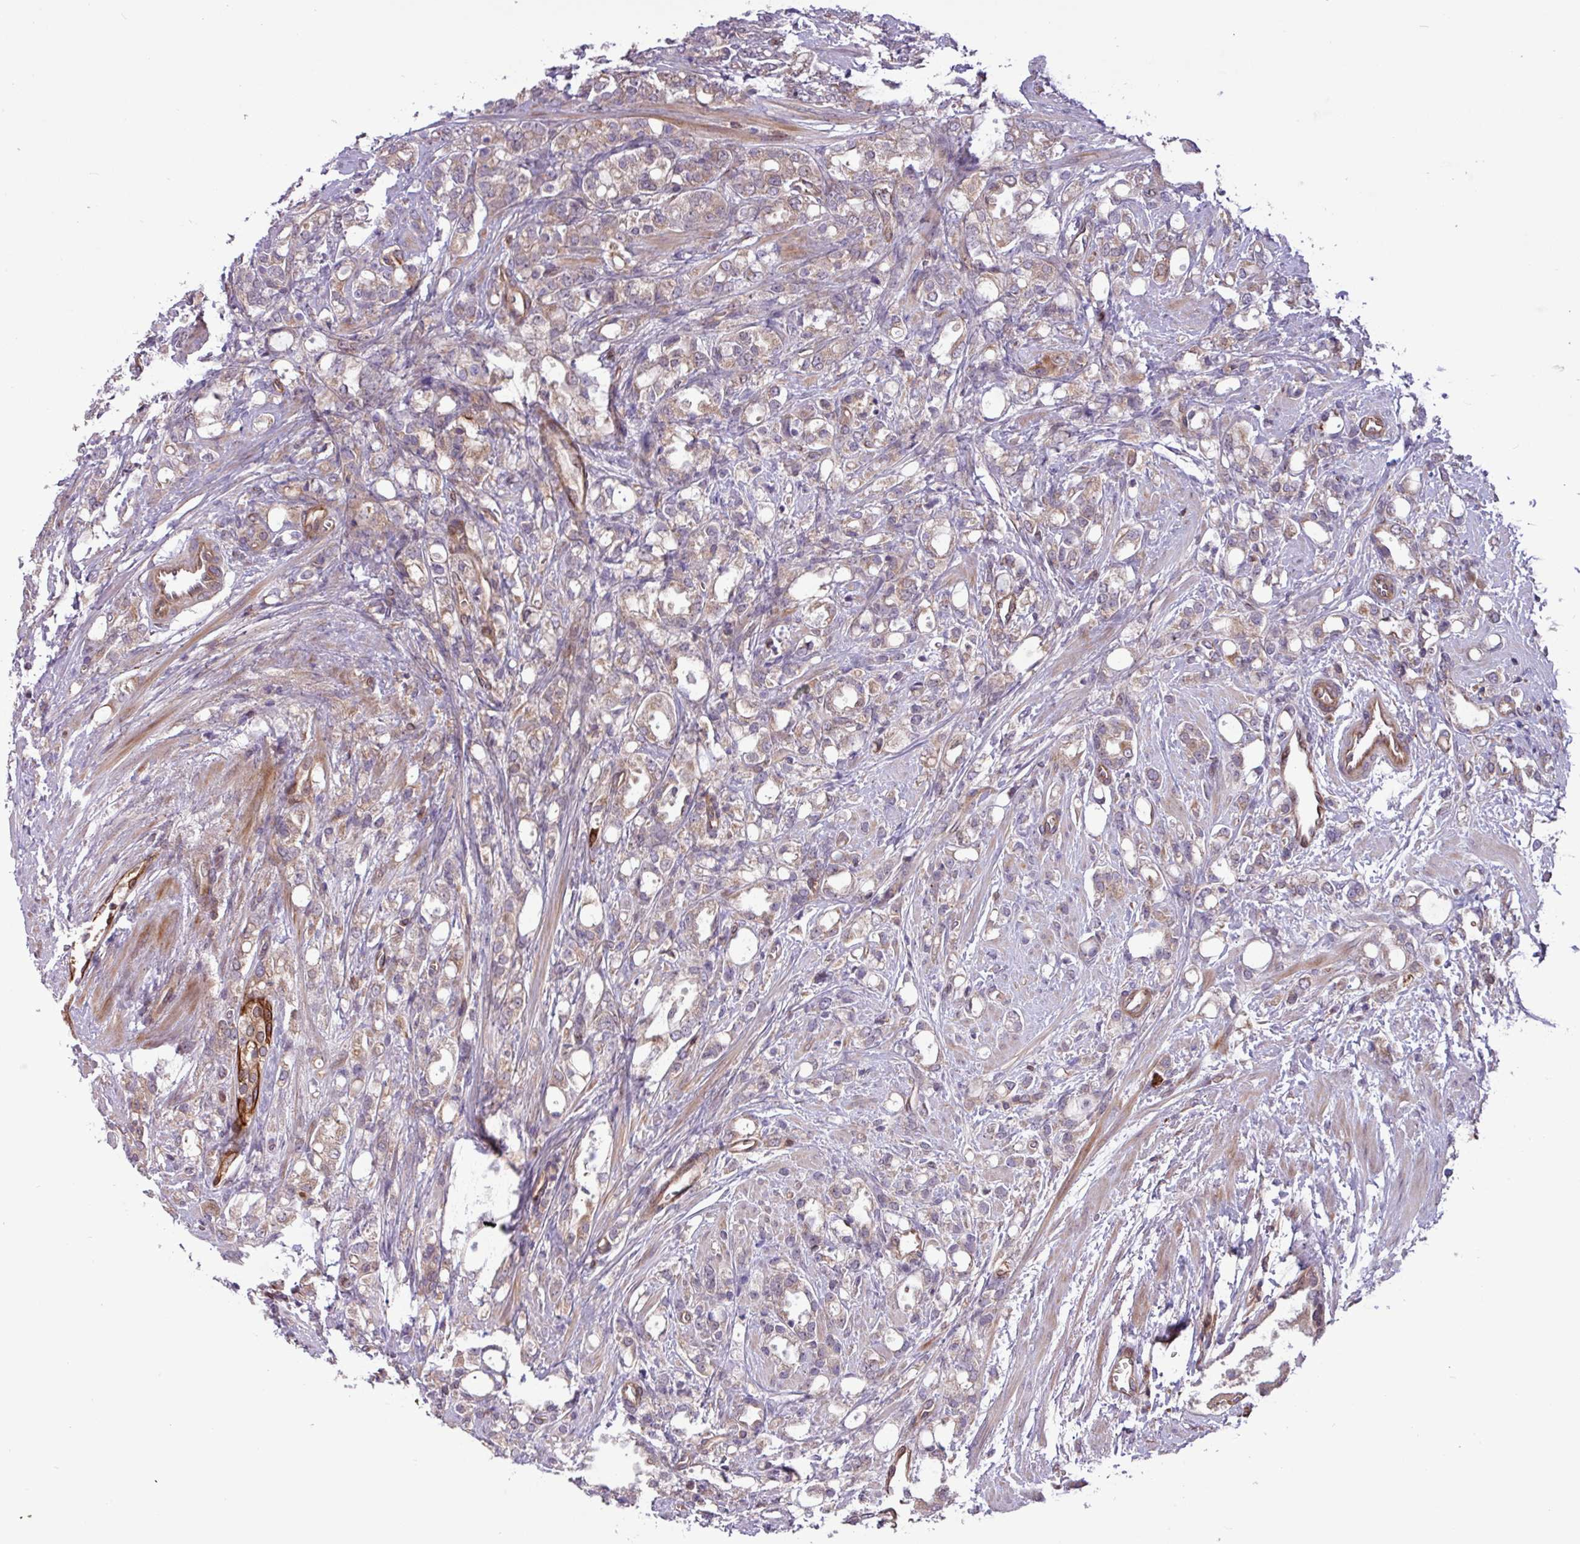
{"staining": {"intensity": "weak", "quantity": "<25%", "location": "cytoplasmic/membranous"}, "tissue": "prostate cancer", "cell_type": "Tumor cells", "image_type": "cancer", "snomed": [{"axis": "morphology", "description": "Adenocarcinoma, High grade"}, {"axis": "topography", "description": "Prostate"}], "caption": "High magnification brightfield microscopy of prostate cancer (high-grade adenocarcinoma) stained with DAB (3,3'-diaminobenzidine) (brown) and counterstained with hematoxylin (blue): tumor cells show no significant positivity.", "gene": "CNTRL", "patient": {"sex": "male", "age": 62}}